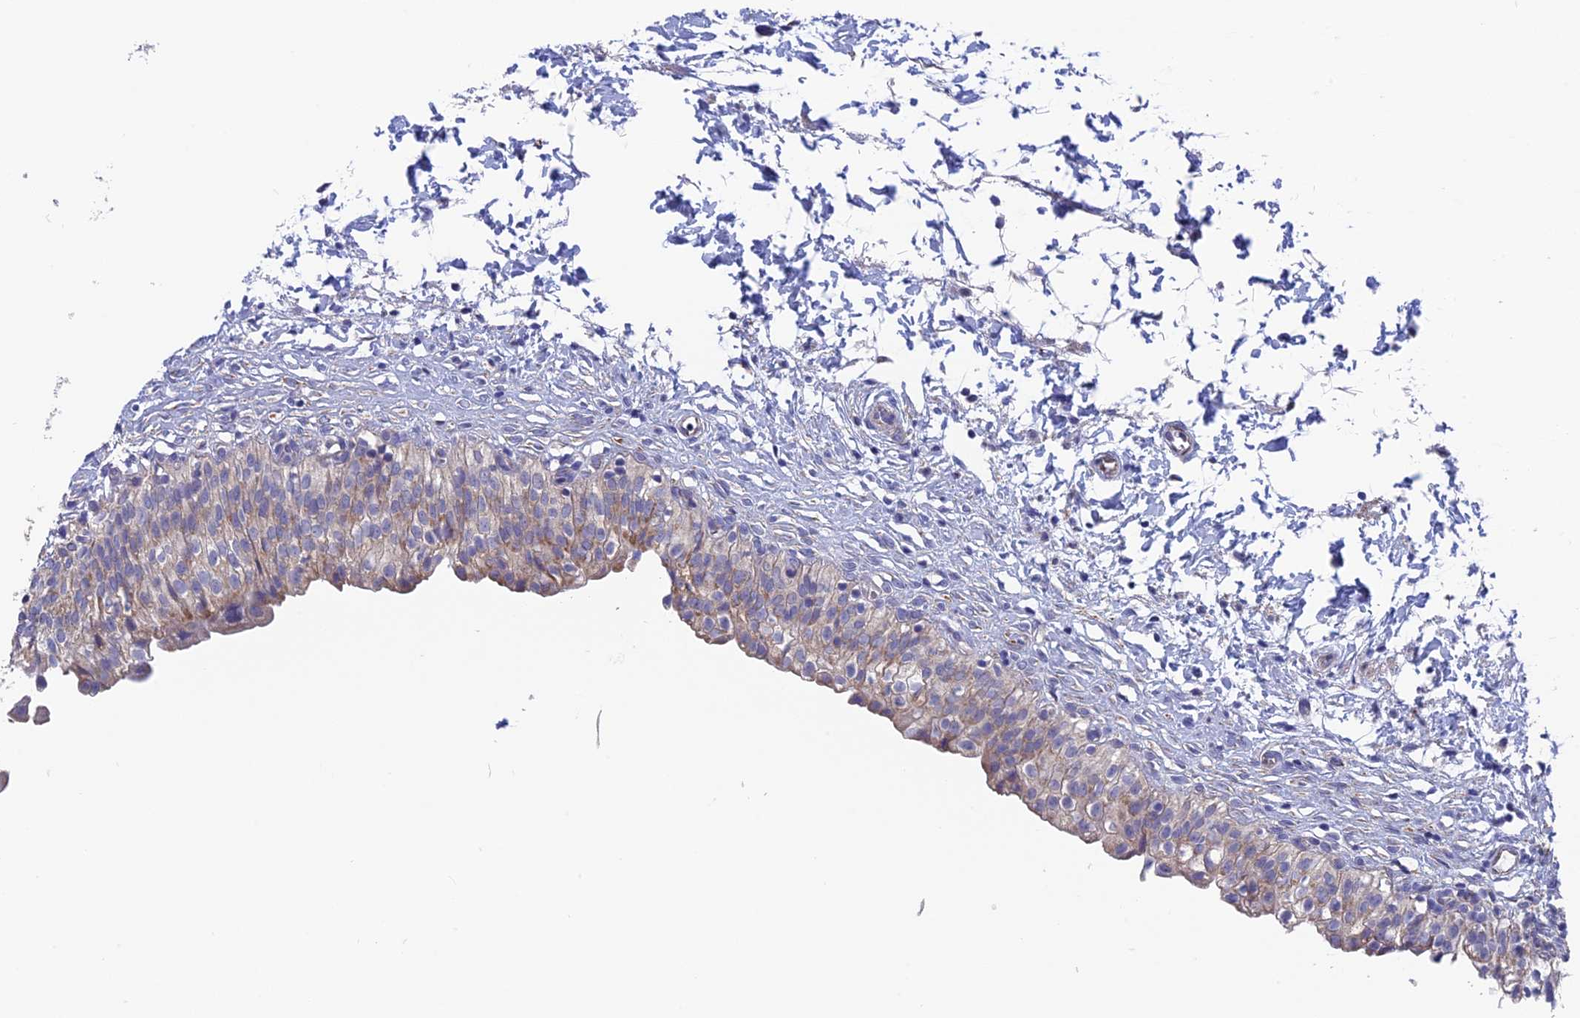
{"staining": {"intensity": "weak", "quantity": "25%-75%", "location": "cytoplasmic/membranous"}, "tissue": "urinary bladder", "cell_type": "Urothelial cells", "image_type": "normal", "snomed": [{"axis": "morphology", "description": "Normal tissue, NOS"}, {"axis": "topography", "description": "Urinary bladder"}], "caption": "Urinary bladder stained for a protein displays weak cytoplasmic/membranous positivity in urothelial cells. (IHC, brightfield microscopy, high magnification).", "gene": "AK4P3", "patient": {"sex": "male", "age": 55}}